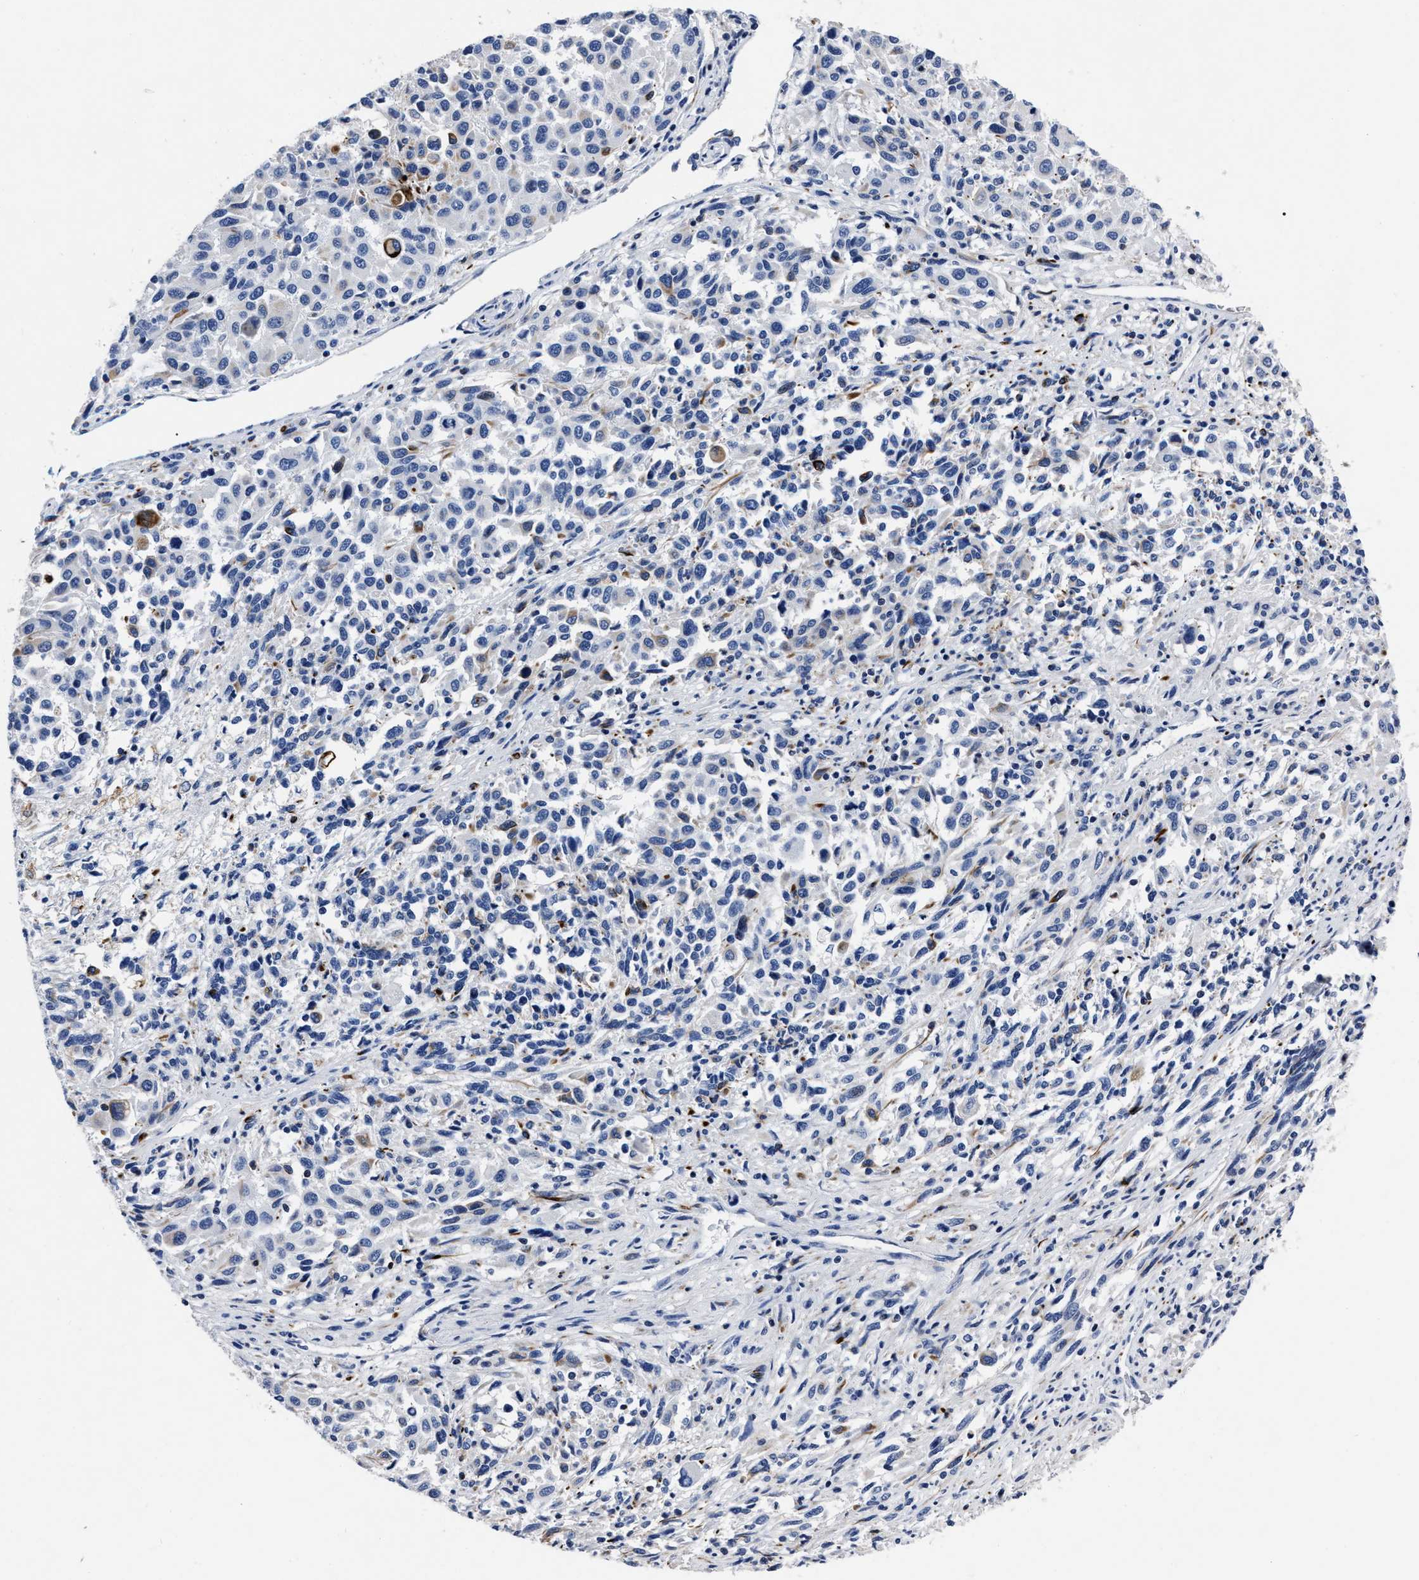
{"staining": {"intensity": "negative", "quantity": "none", "location": "none"}, "tissue": "melanoma", "cell_type": "Tumor cells", "image_type": "cancer", "snomed": [{"axis": "morphology", "description": "Malignant melanoma, Metastatic site"}, {"axis": "topography", "description": "Lymph node"}], "caption": "Tumor cells are negative for brown protein staining in melanoma.", "gene": "OR10G3", "patient": {"sex": "male", "age": 61}}